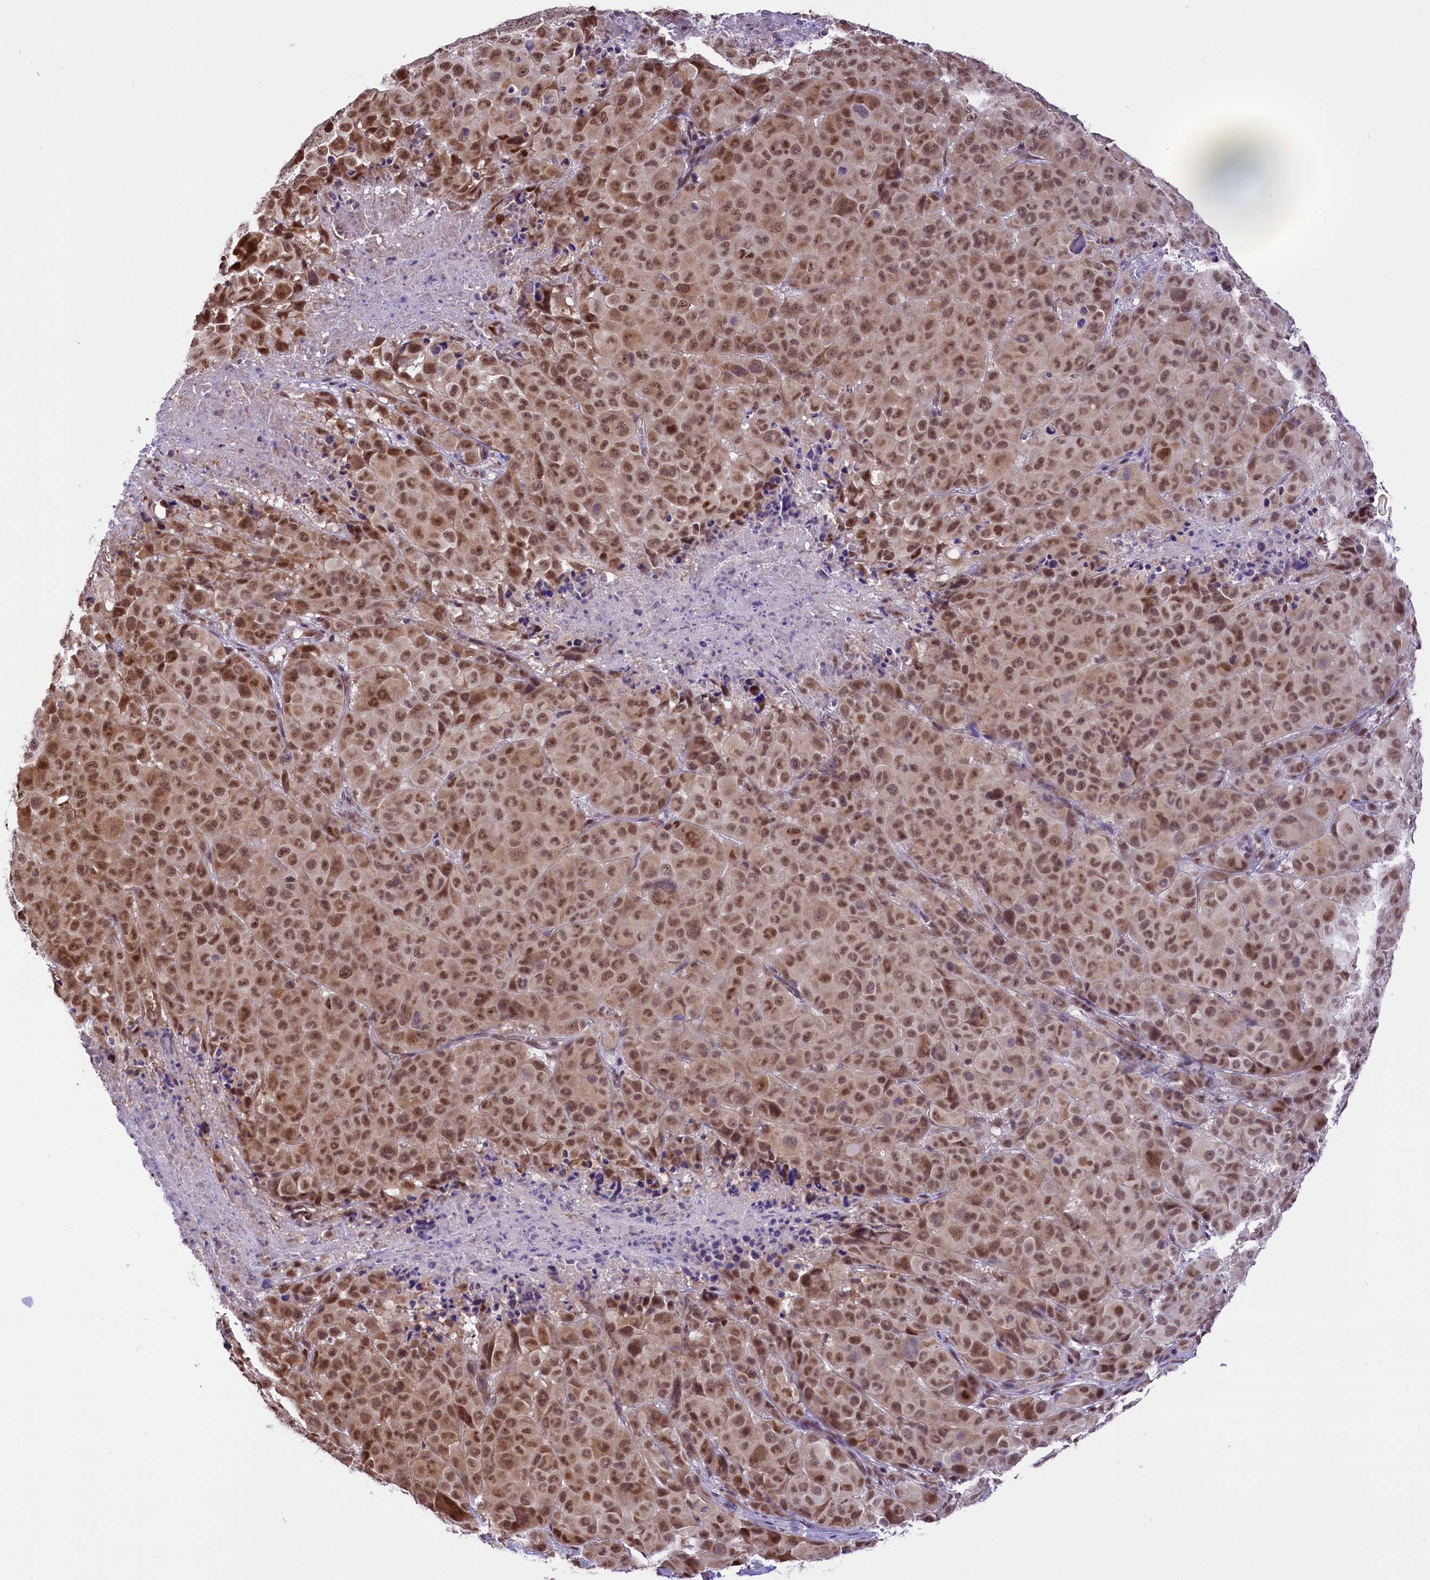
{"staining": {"intensity": "moderate", "quantity": ">75%", "location": "nuclear"}, "tissue": "melanoma", "cell_type": "Tumor cells", "image_type": "cancer", "snomed": [{"axis": "morphology", "description": "Malignant melanoma, NOS"}, {"axis": "topography", "description": "Skin"}], "caption": "The image reveals a brown stain indicating the presence of a protein in the nuclear of tumor cells in melanoma.", "gene": "MRPL54", "patient": {"sex": "male", "age": 73}}